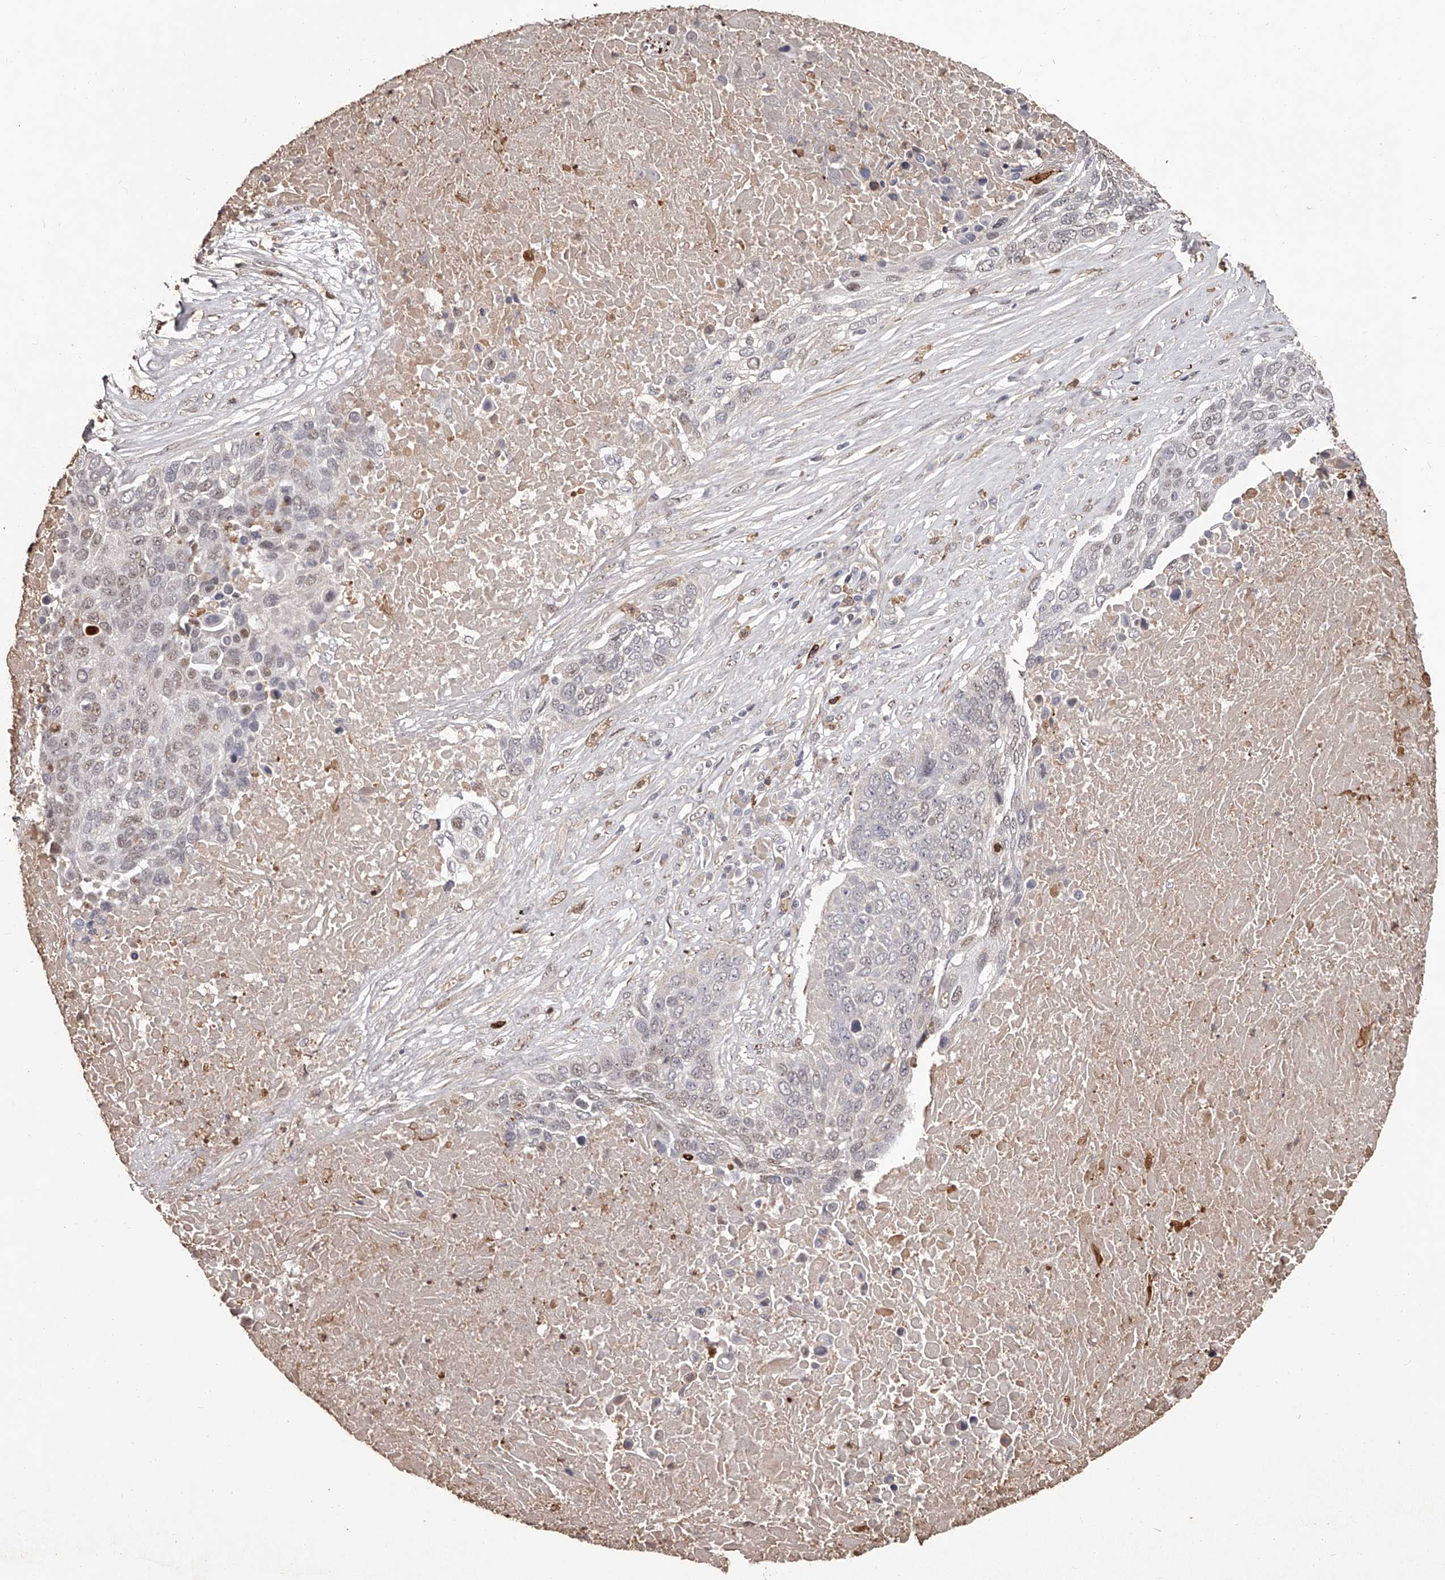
{"staining": {"intensity": "weak", "quantity": "<25%", "location": "nuclear"}, "tissue": "lung cancer", "cell_type": "Tumor cells", "image_type": "cancer", "snomed": [{"axis": "morphology", "description": "Squamous cell carcinoma, NOS"}, {"axis": "topography", "description": "Lung"}], "caption": "This is an immunohistochemistry (IHC) micrograph of human lung squamous cell carcinoma. There is no positivity in tumor cells.", "gene": "URGCP", "patient": {"sex": "male", "age": 66}}